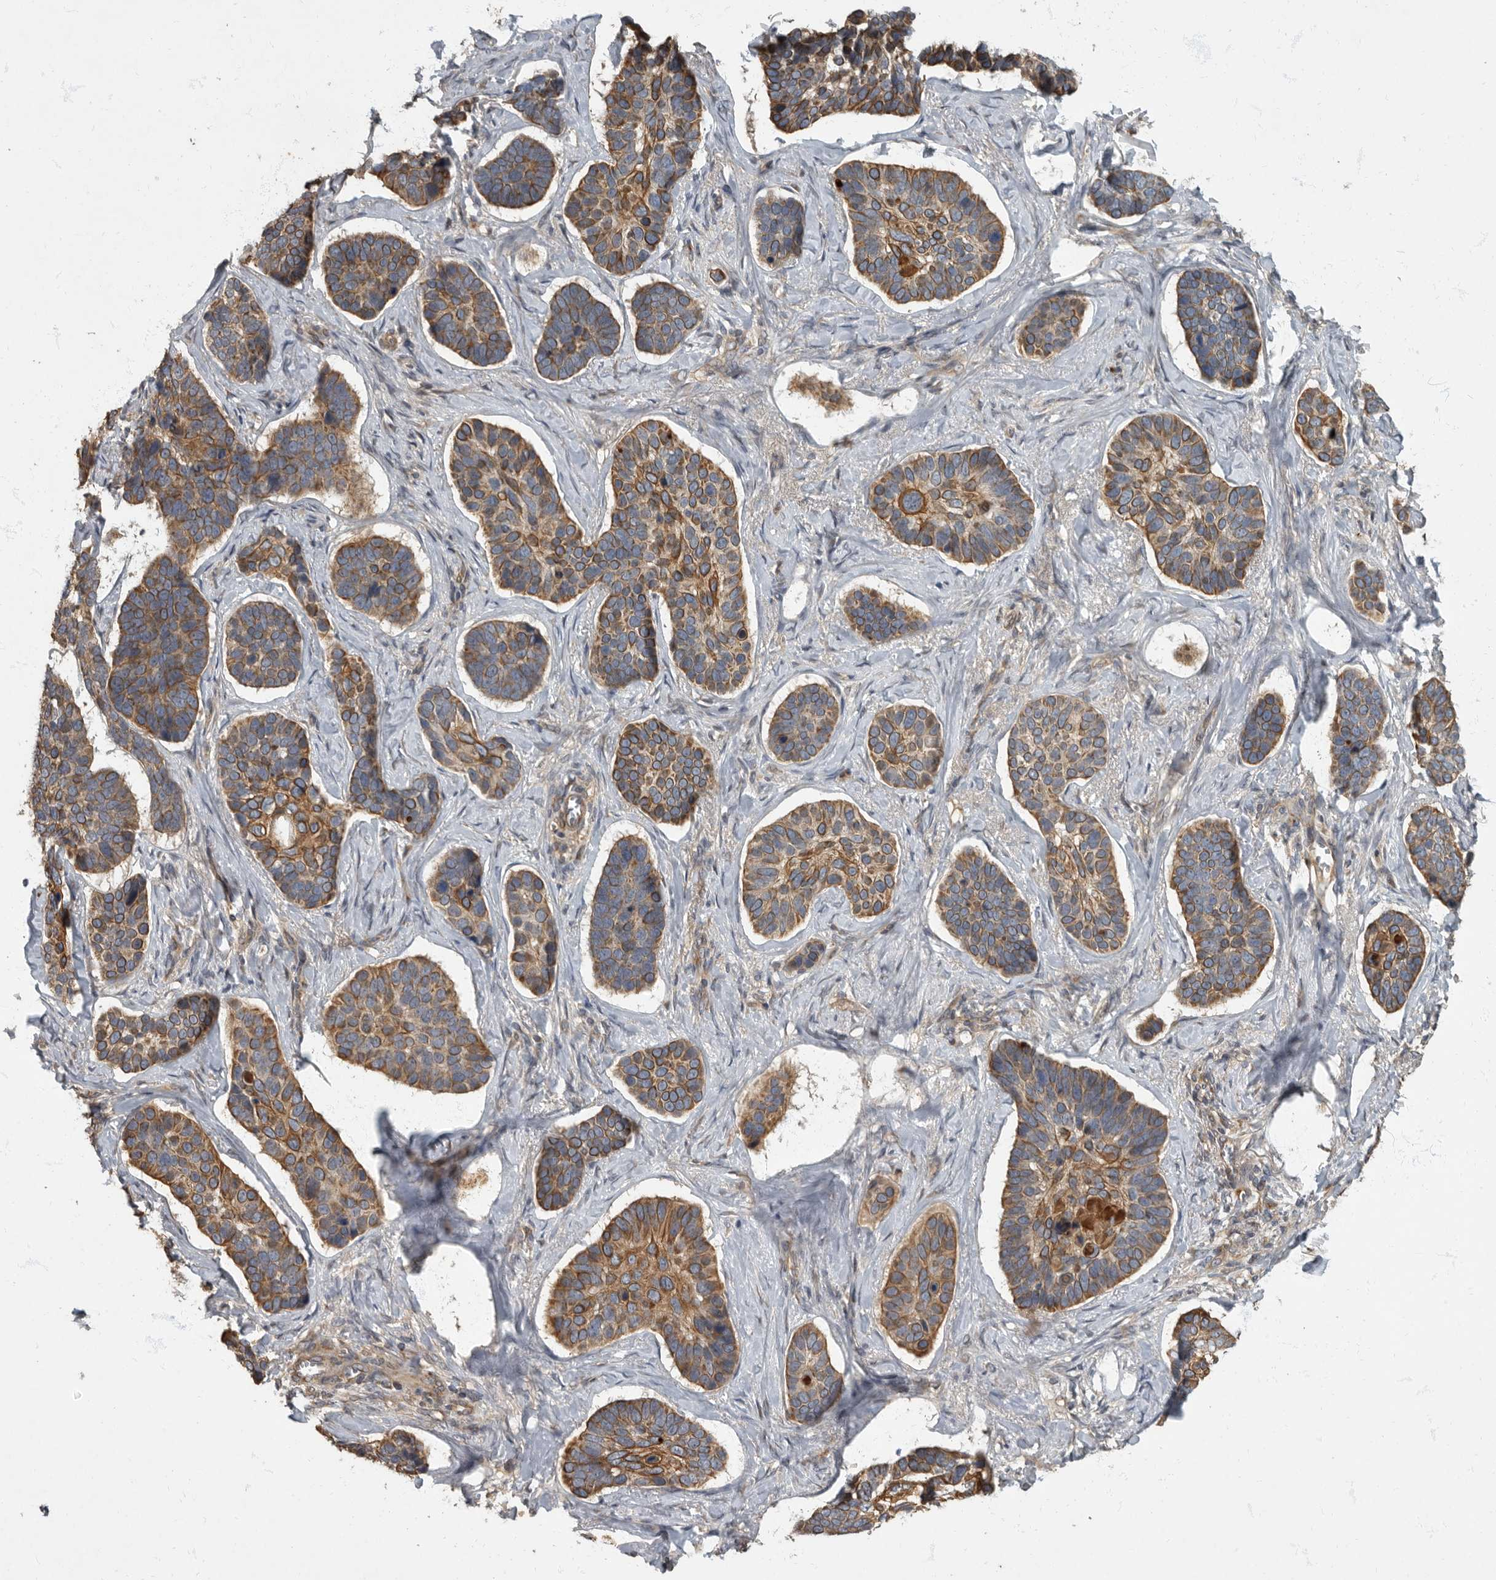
{"staining": {"intensity": "moderate", "quantity": ">75%", "location": "cytoplasmic/membranous"}, "tissue": "skin cancer", "cell_type": "Tumor cells", "image_type": "cancer", "snomed": [{"axis": "morphology", "description": "Basal cell carcinoma"}, {"axis": "topography", "description": "Skin"}], "caption": "This image demonstrates IHC staining of human skin basal cell carcinoma, with medium moderate cytoplasmic/membranous expression in approximately >75% of tumor cells.", "gene": "IQCK", "patient": {"sex": "male", "age": 62}}